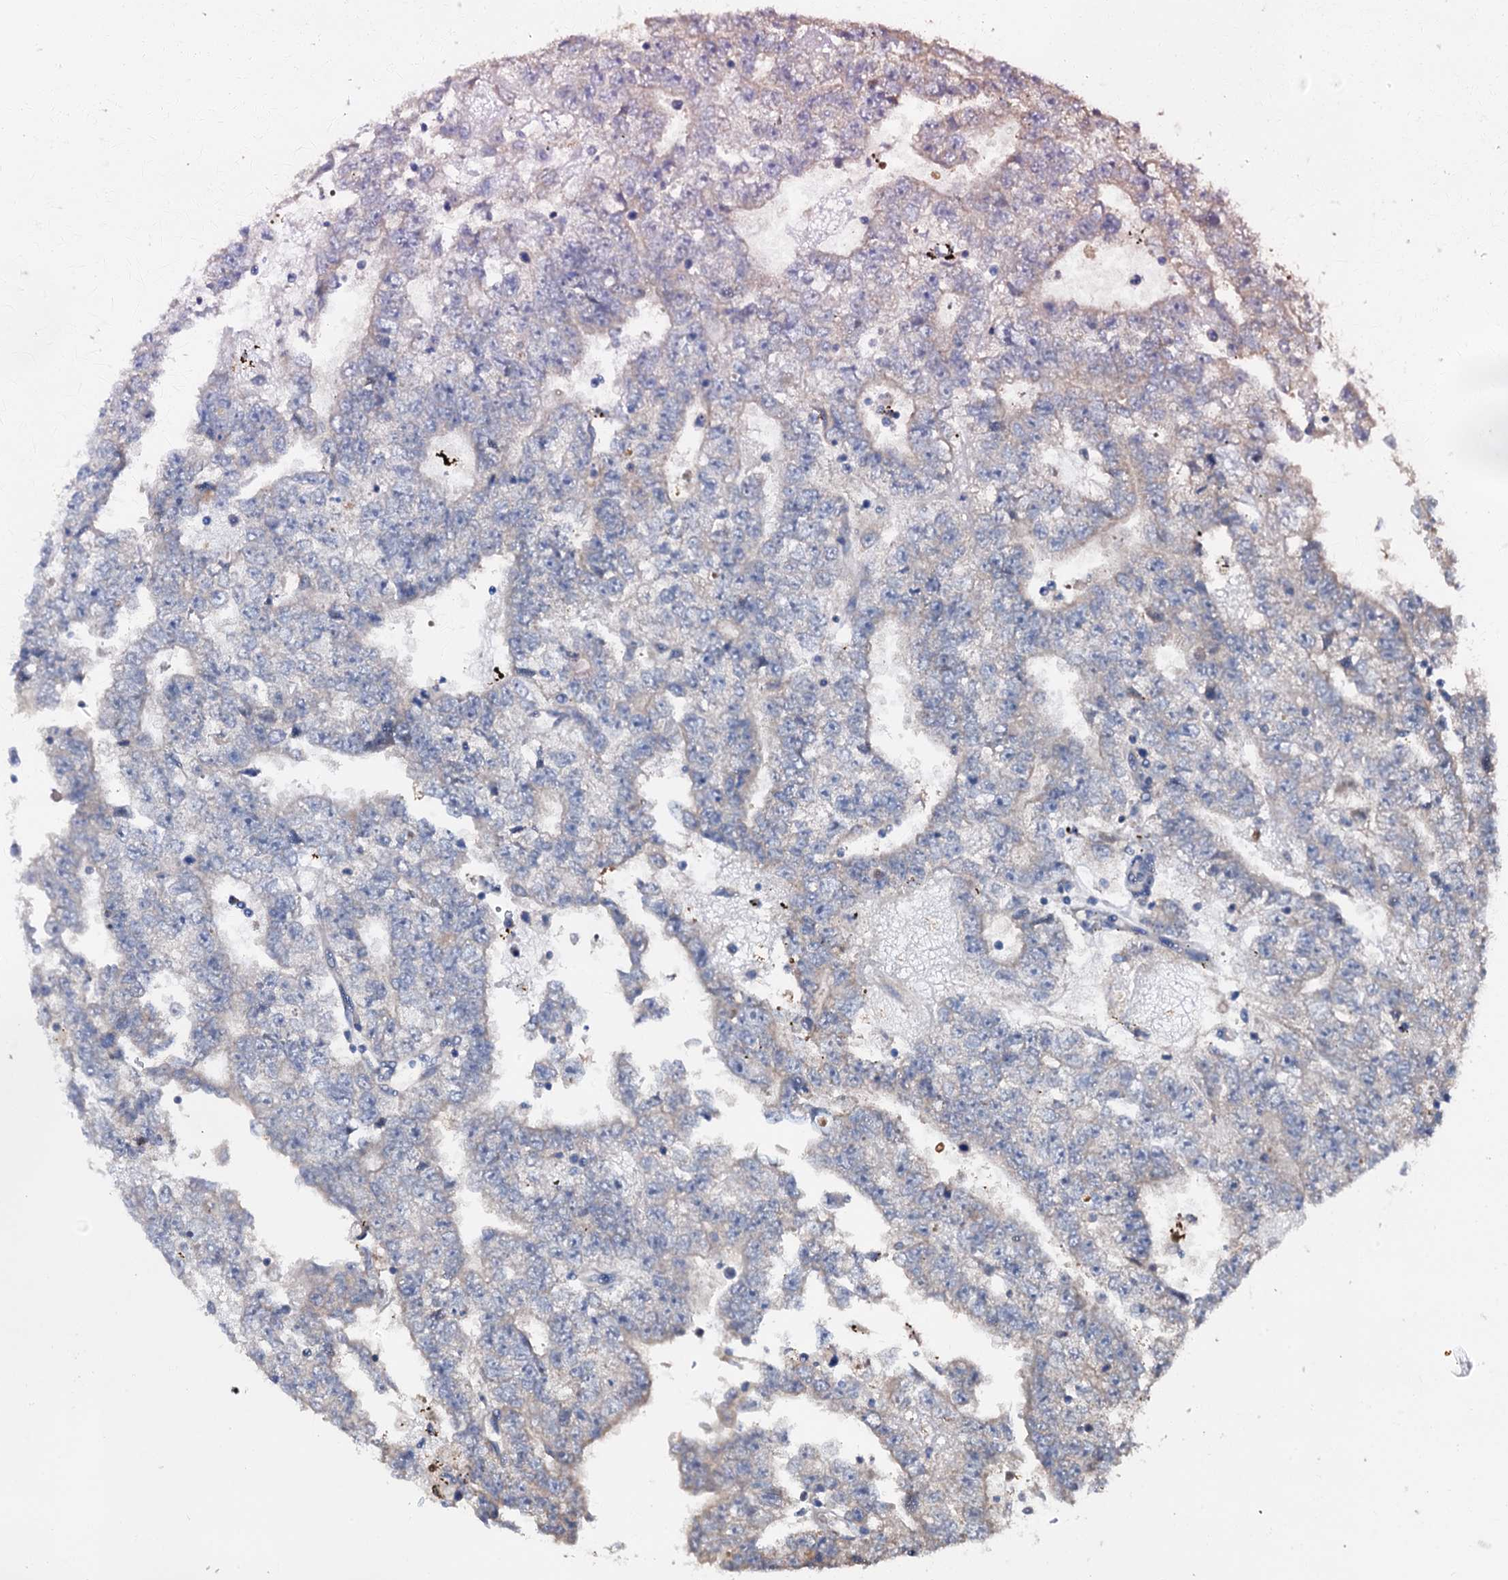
{"staining": {"intensity": "negative", "quantity": "none", "location": "none"}, "tissue": "testis cancer", "cell_type": "Tumor cells", "image_type": "cancer", "snomed": [{"axis": "morphology", "description": "Carcinoma, Embryonal, NOS"}, {"axis": "topography", "description": "Testis"}], "caption": "DAB immunohistochemical staining of human testis cancer shows no significant staining in tumor cells. Brightfield microscopy of IHC stained with DAB (brown) and hematoxylin (blue), captured at high magnification.", "gene": "CEP192", "patient": {"sex": "male", "age": 25}}